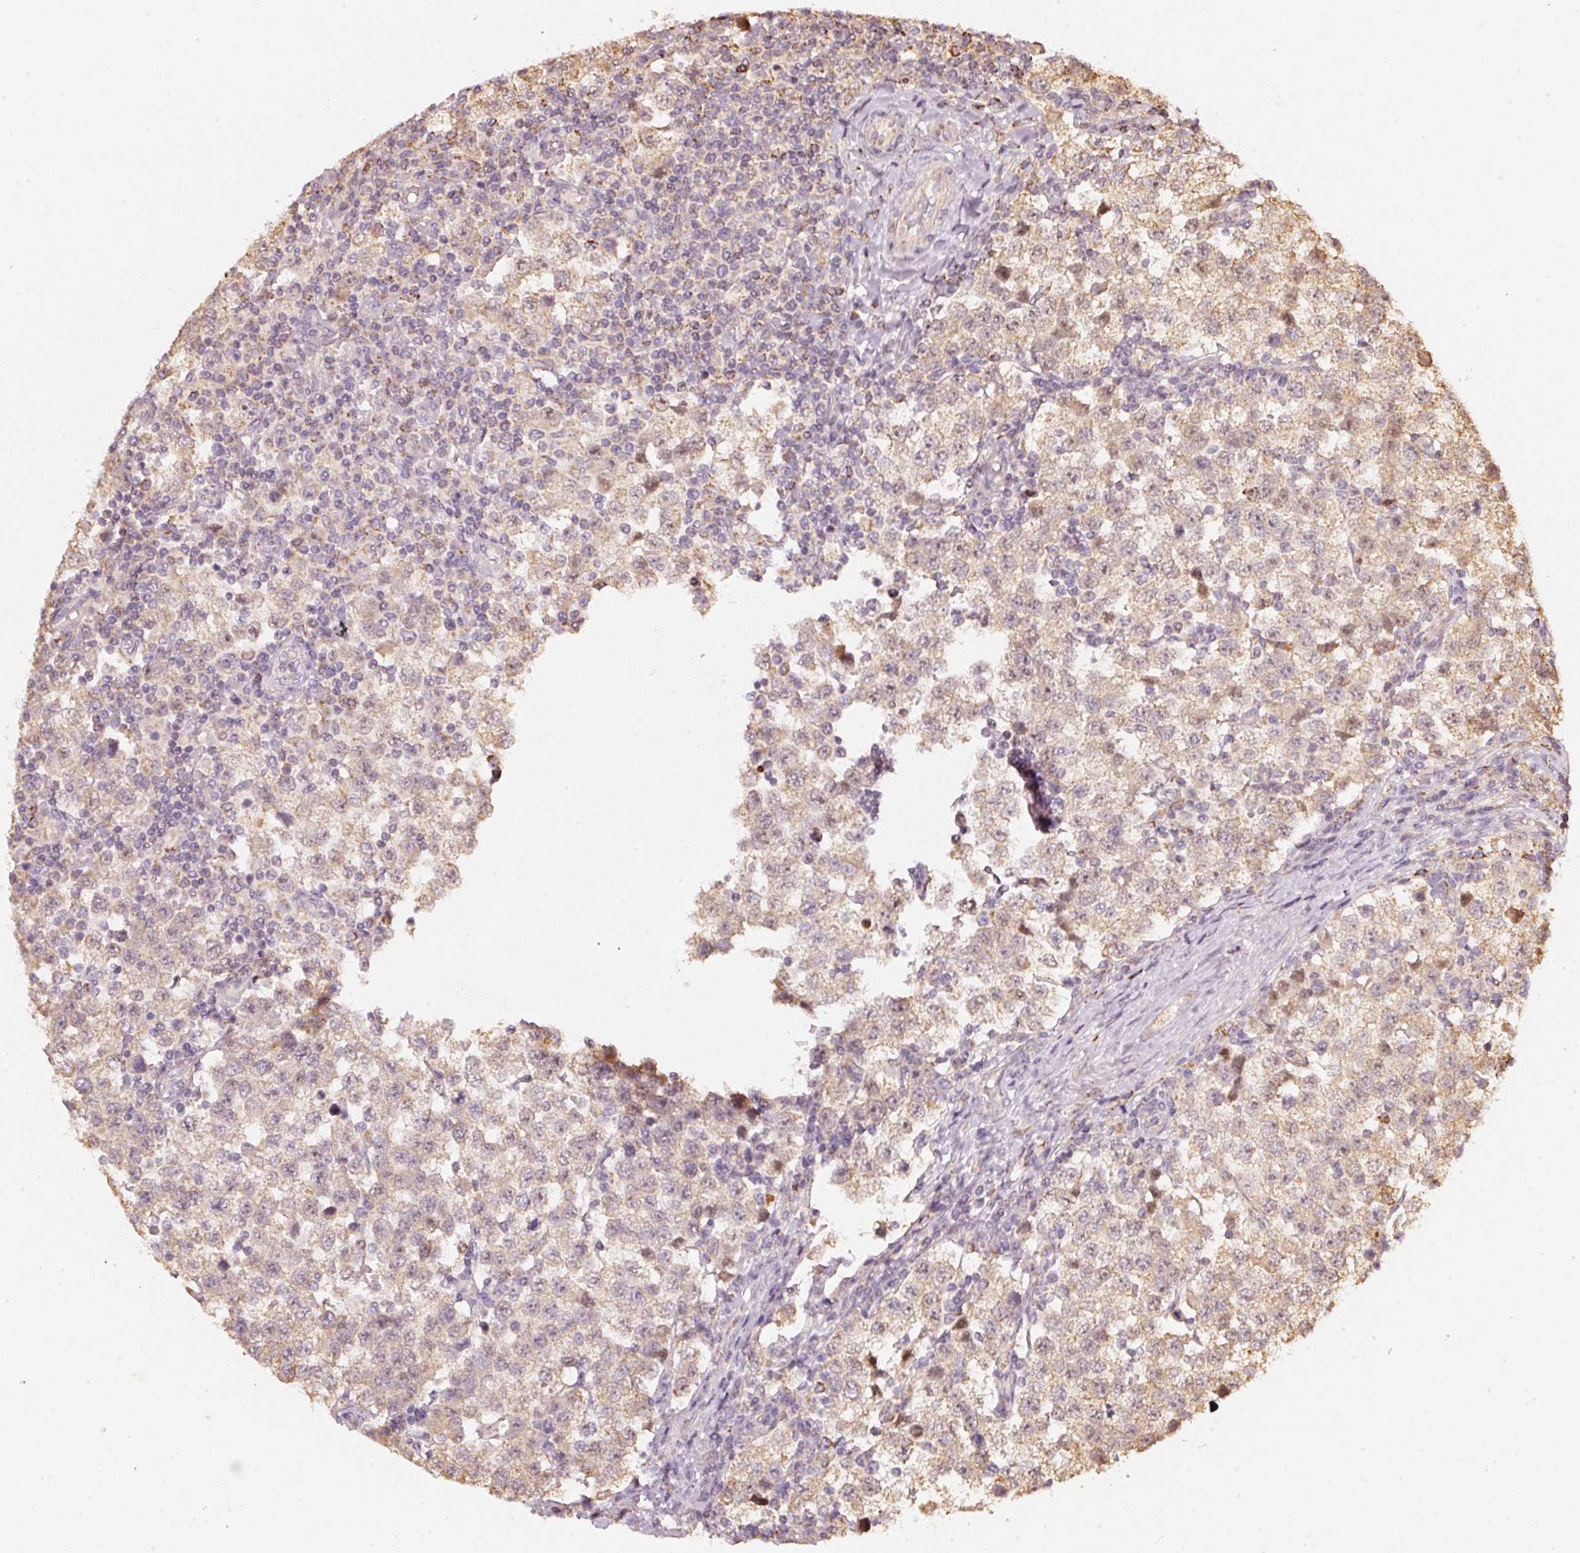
{"staining": {"intensity": "weak", "quantity": "25%-75%", "location": "cytoplasmic/membranous"}, "tissue": "testis cancer", "cell_type": "Tumor cells", "image_type": "cancer", "snomed": [{"axis": "morphology", "description": "Seminoma, NOS"}, {"axis": "topography", "description": "Testis"}], "caption": "Immunohistochemical staining of testis seminoma demonstrates low levels of weak cytoplasmic/membranous protein staining in about 25%-75% of tumor cells.", "gene": "RAB35", "patient": {"sex": "male", "age": 34}}